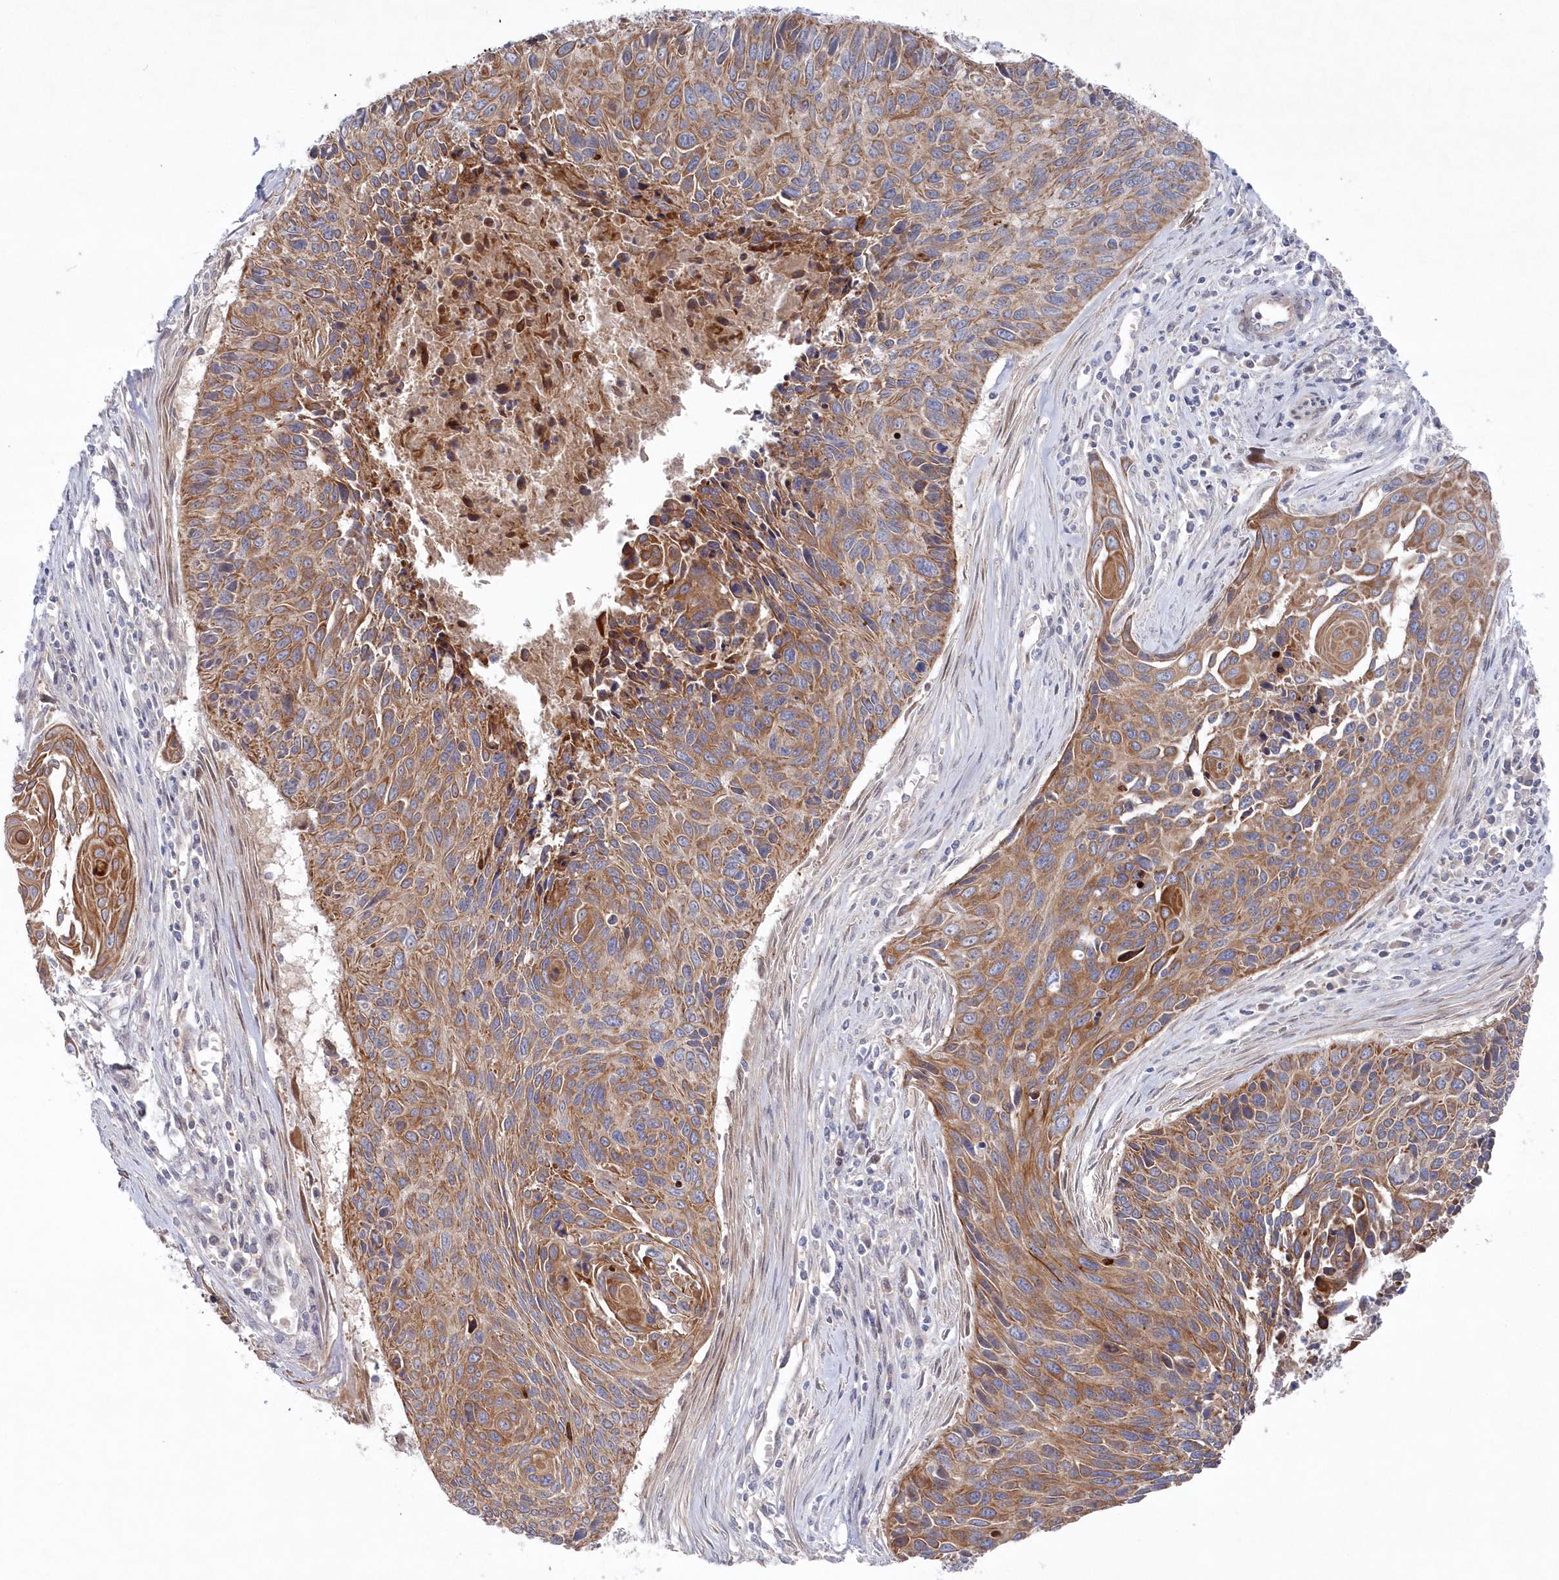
{"staining": {"intensity": "moderate", "quantity": ">75%", "location": "cytoplasmic/membranous"}, "tissue": "cervical cancer", "cell_type": "Tumor cells", "image_type": "cancer", "snomed": [{"axis": "morphology", "description": "Squamous cell carcinoma, NOS"}, {"axis": "topography", "description": "Cervix"}], "caption": "There is medium levels of moderate cytoplasmic/membranous staining in tumor cells of cervical cancer (squamous cell carcinoma), as demonstrated by immunohistochemical staining (brown color).", "gene": "KIAA1586", "patient": {"sex": "female", "age": 55}}